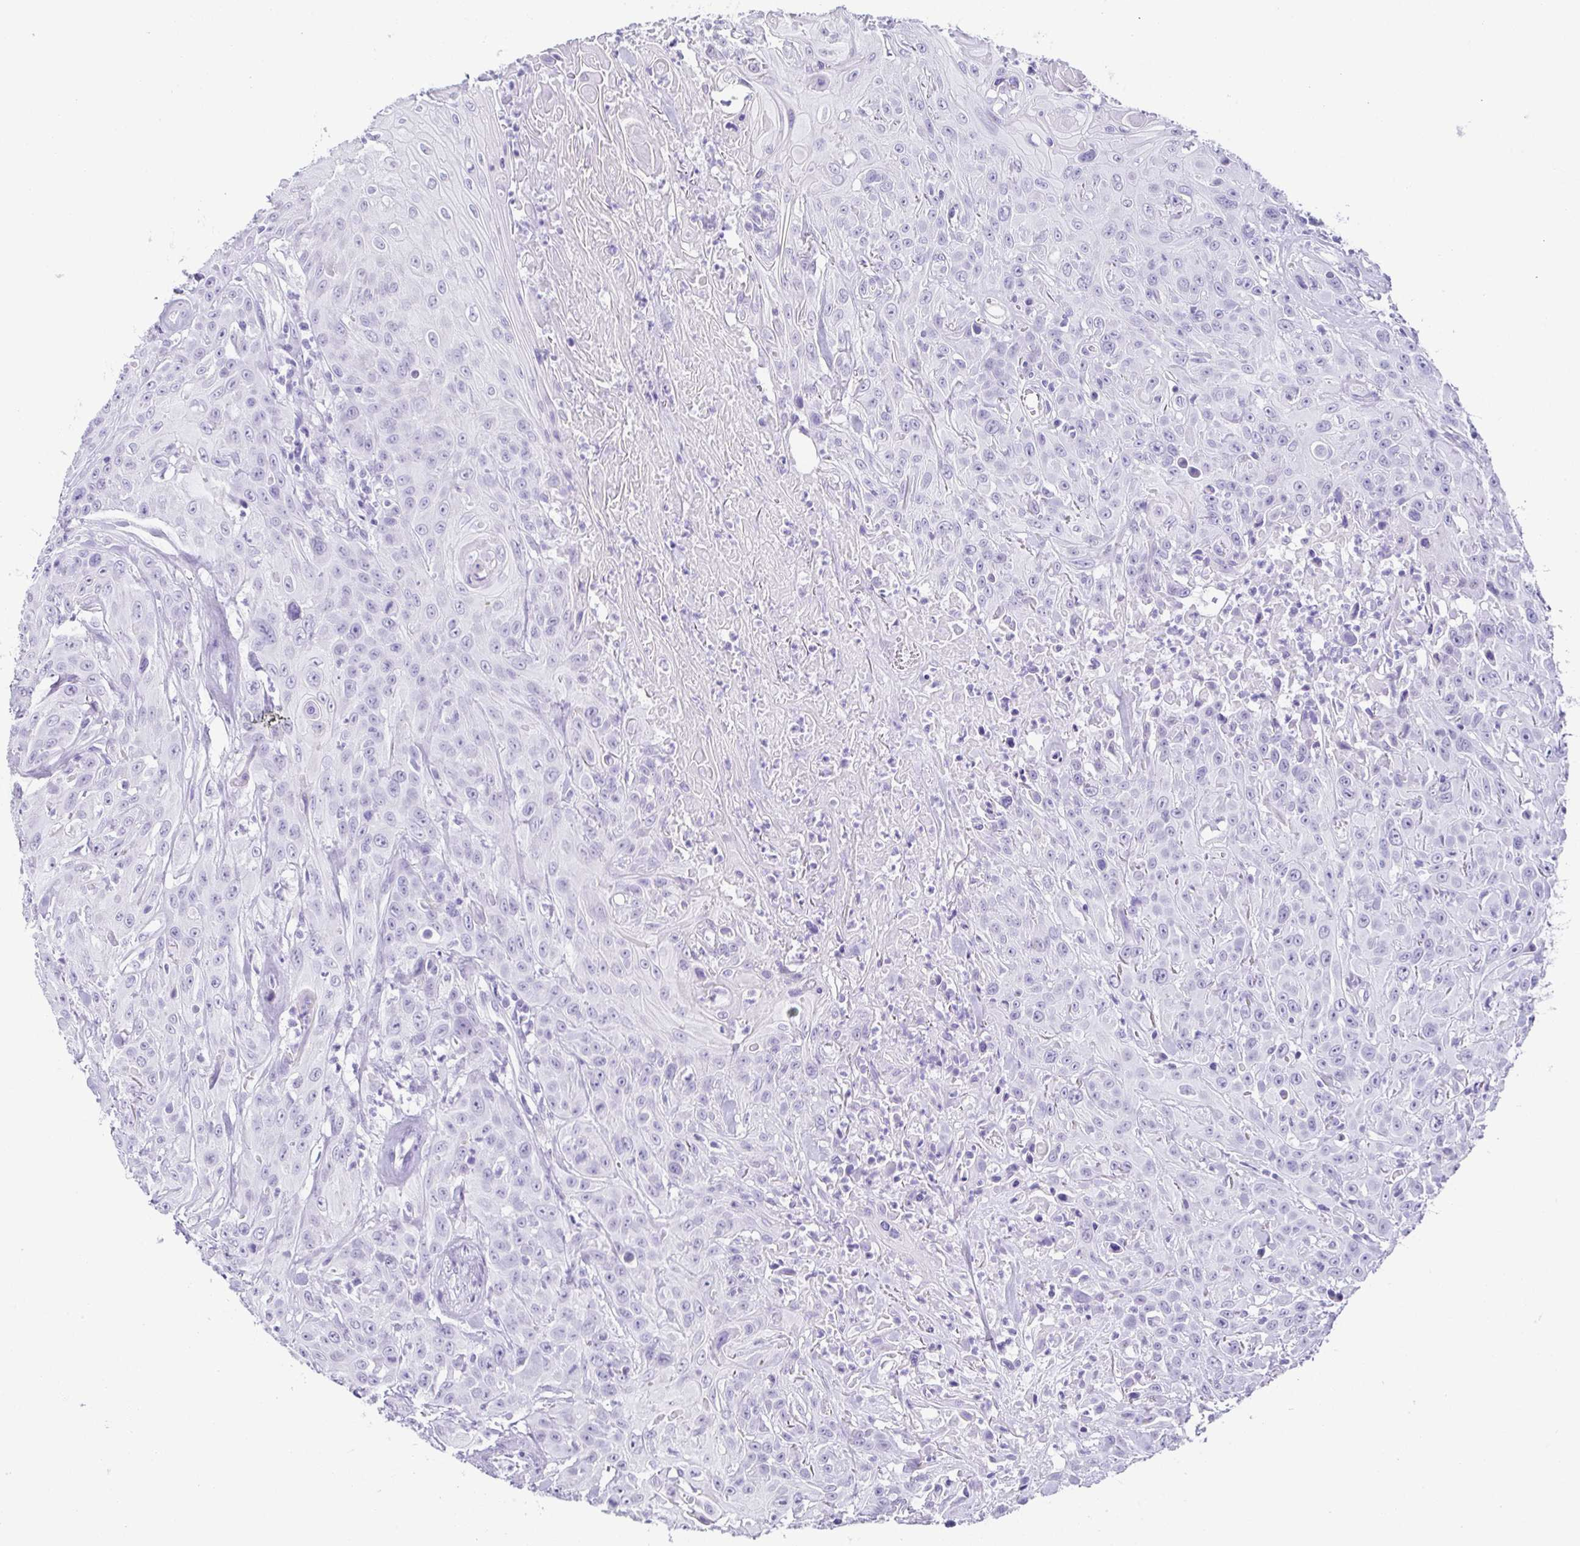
{"staining": {"intensity": "negative", "quantity": "none", "location": "none"}, "tissue": "head and neck cancer", "cell_type": "Tumor cells", "image_type": "cancer", "snomed": [{"axis": "morphology", "description": "Squamous cell carcinoma, NOS"}, {"axis": "topography", "description": "Skin"}, {"axis": "topography", "description": "Head-Neck"}], "caption": "Immunohistochemistry of head and neck cancer (squamous cell carcinoma) shows no positivity in tumor cells.", "gene": "ESX1", "patient": {"sex": "male", "age": 80}}